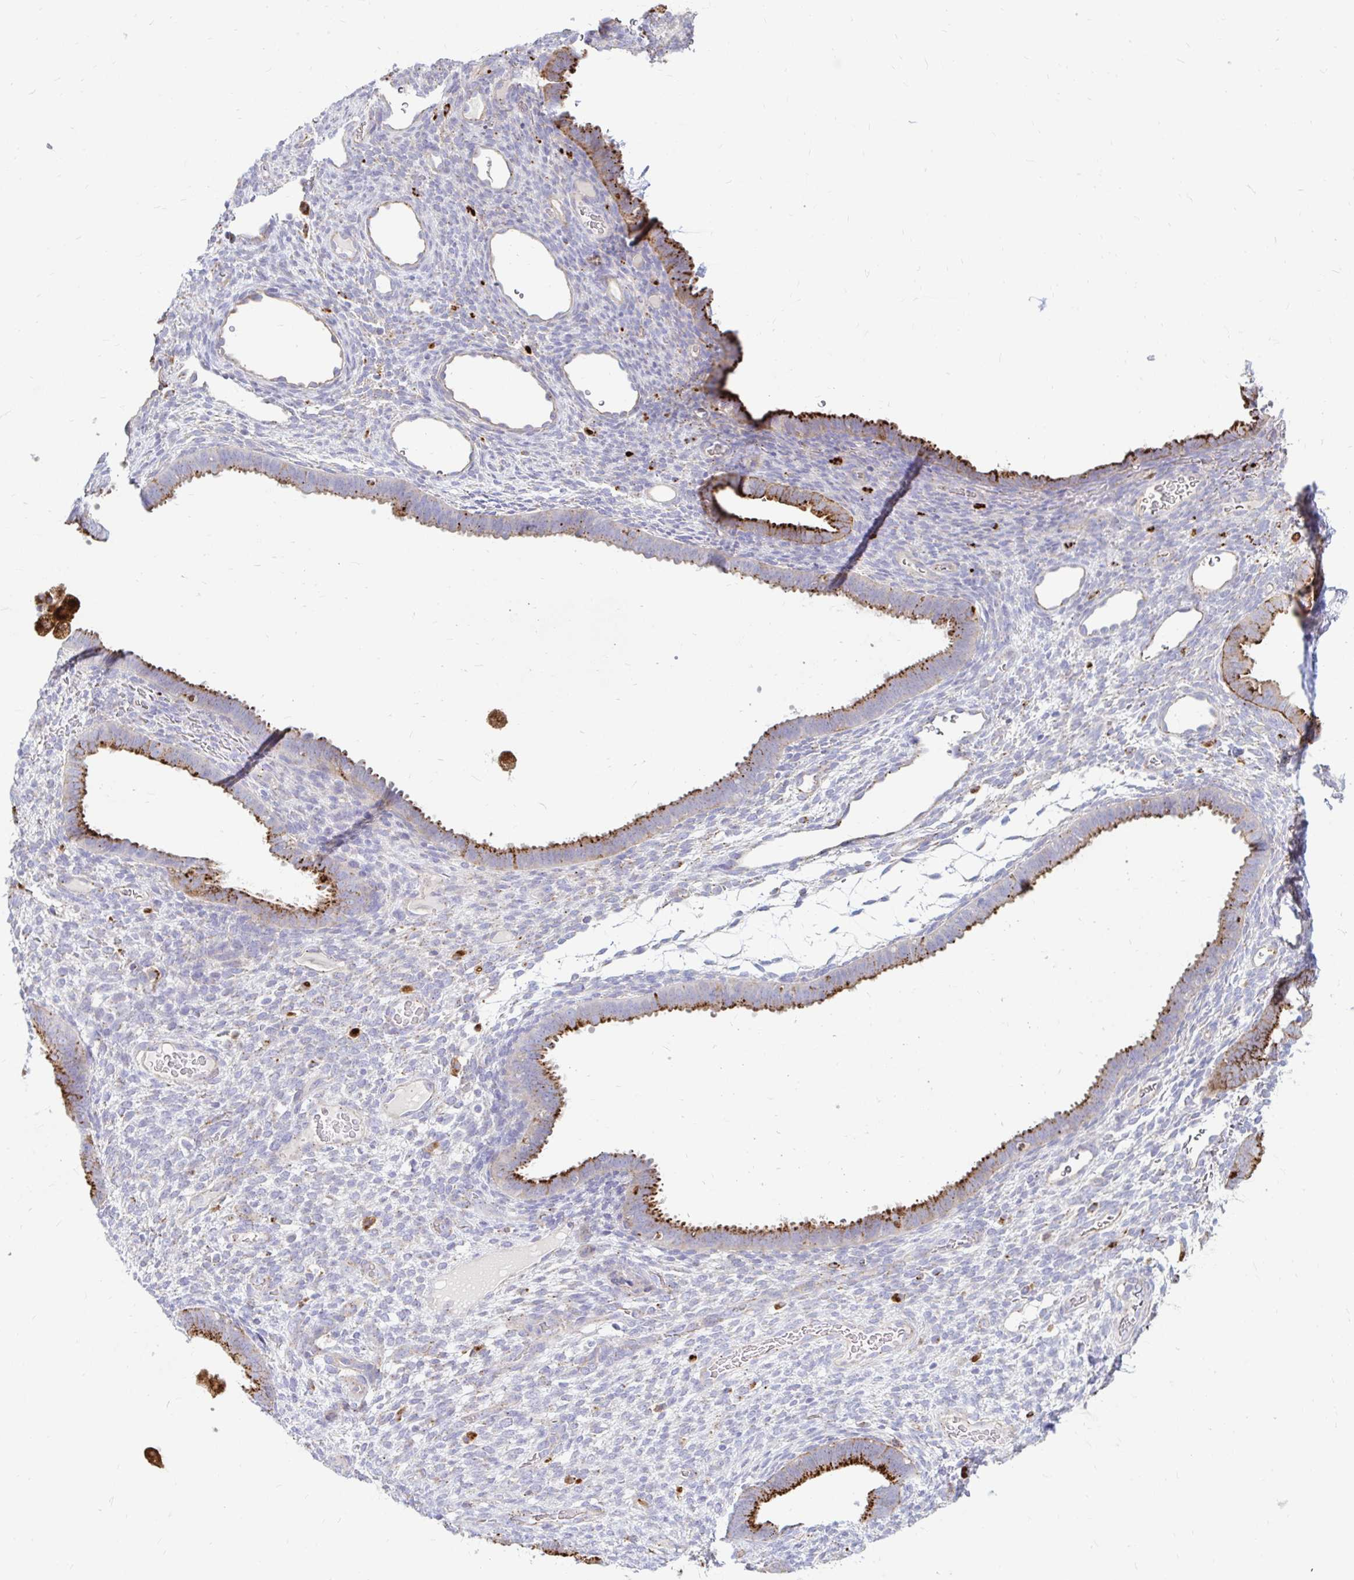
{"staining": {"intensity": "negative", "quantity": "none", "location": "none"}, "tissue": "endometrium", "cell_type": "Cells in endometrial stroma", "image_type": "normal", "snomed": [{"axis": "morphology", "description": "Normal tissue, NOS"}, {"axis": "topography", "description": "Endometrium"}], "caption": "IHC of unremarkable endometrium demonstrates no expression in cells in endometrial stroma.", "gene": "FUCA1", "patient": {"sex": "female", "age": 34}}